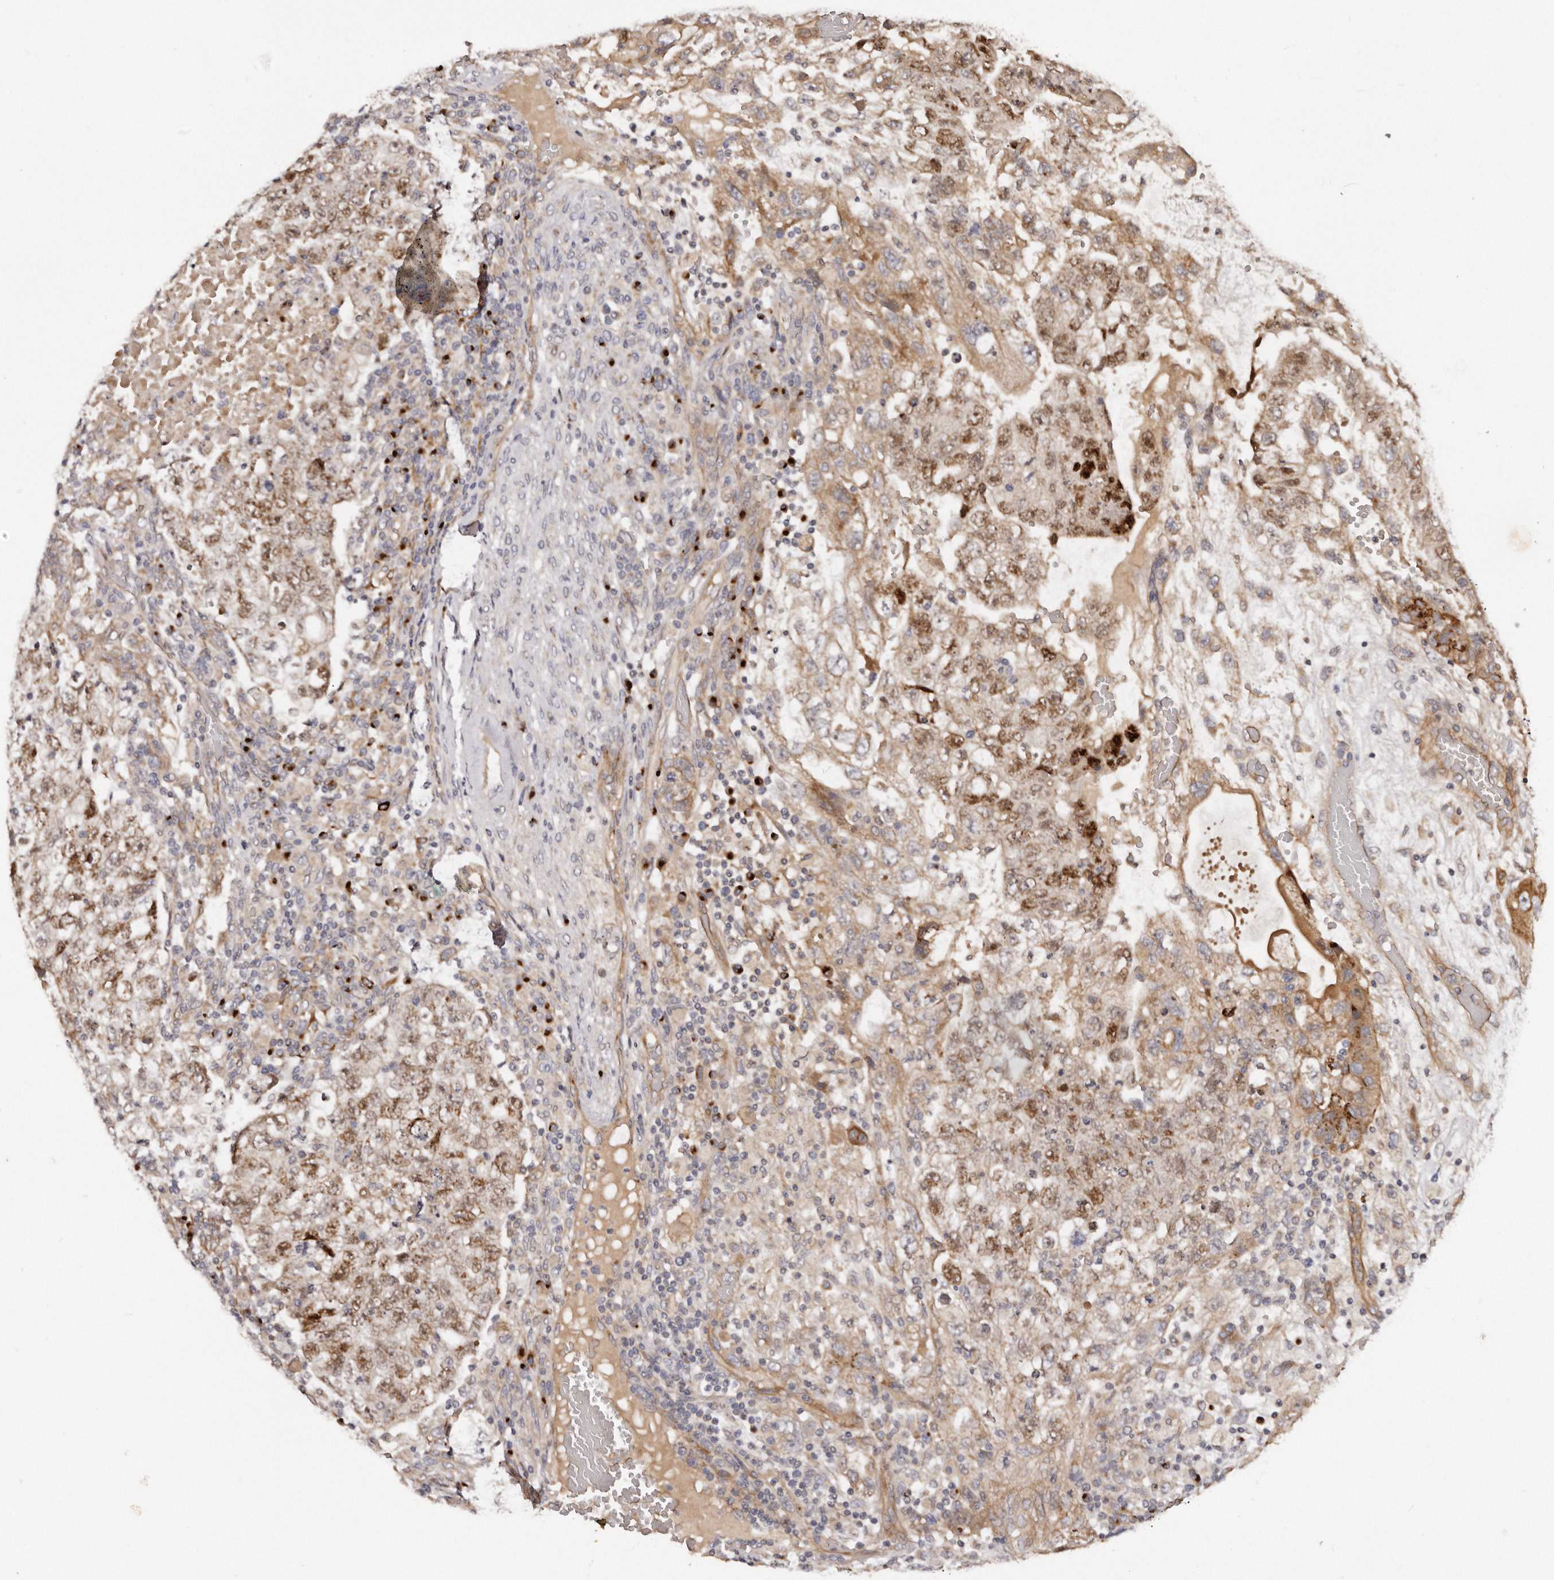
{"staining": {"intensity": "moderate", "quantity": ">75%", "location": "cytoplasmic/membranous,nuclear"}, "tissue": "testis cancer", "cell_type": "Tumor cells", "image_type": "cancer", "snomed": [{"axis": "morphology", "description": "Carcinoma, Embryonal, NOS"}, {"axis": "topography", "description": "Testis"}], "caption": "A micrograph showing moderate cytoplasmic/membranous and nuclear positivity in approximately >75% of tumor cells in testis cancer, as visualized by brown immunohistochemical staining.", "gene": "DACT2", "patient": {"sex": "male", "age": 36}}